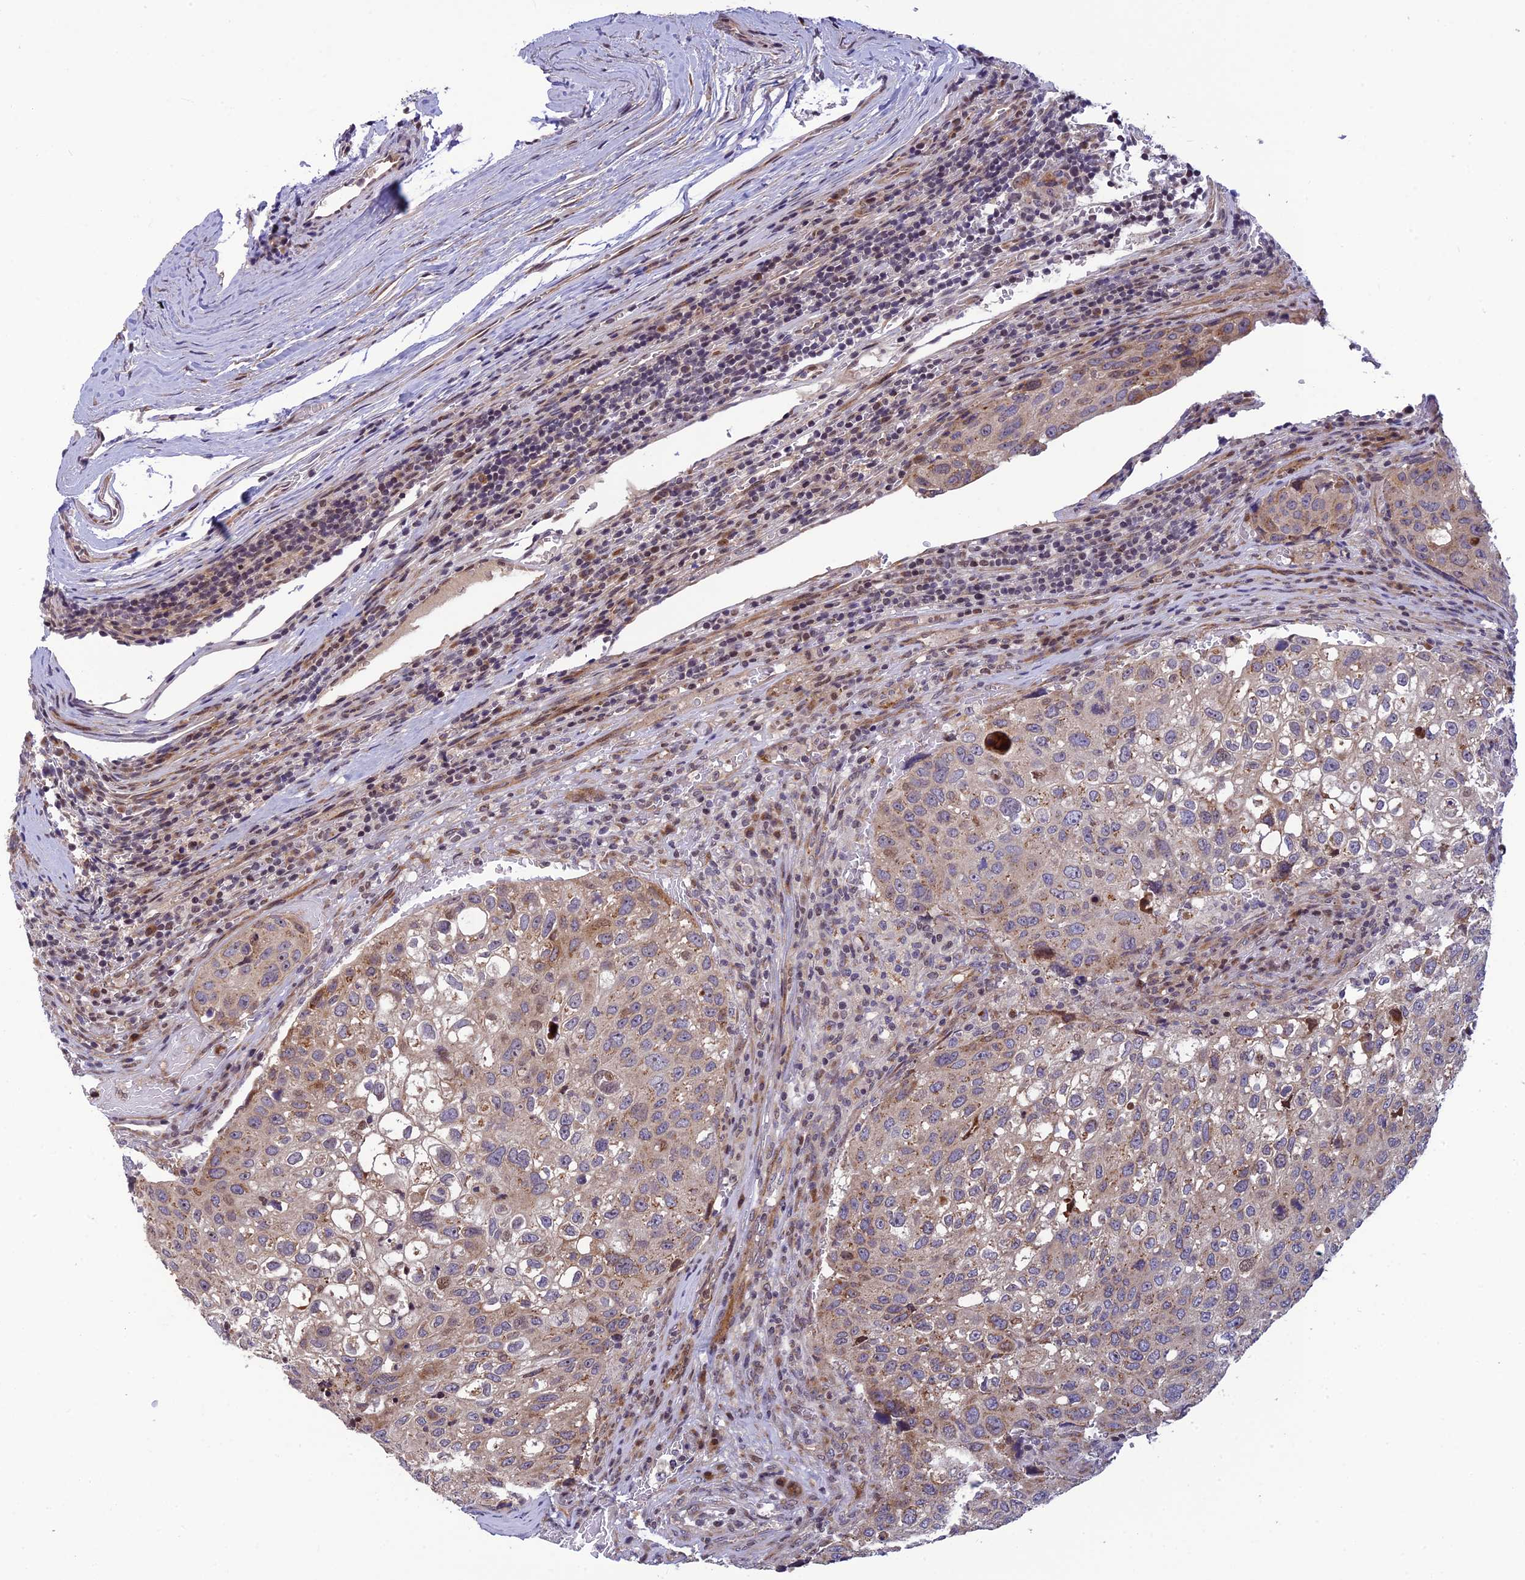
{"staining": {"intensity": "weak", "quantity": "25%-75%", "location": "cytoplasmic/membranous"}, "tissue": "urothelial cancer", "cell_type": "Tumor cells", "image_type": "cancer", "snomed": [{"axis": "morphology", "description": "Urothelial carcinoma, High grade"}, {"axis": "topography", "description": "Lymph node"}, {"axis": "topography", "description": "Urinary bladder"}], "caption": "DAB immunohistochemical staining of human urothelial carcinoma (high-grade) demonstrates weak cytoplasmic/membranous protein positivity in approximately 25%-75% of tumor cells. (Brightfield microscopy of DAB IHC at high magnification).", "gene": "SMIM7", "patient": {"sex": "male", "age": 51}}